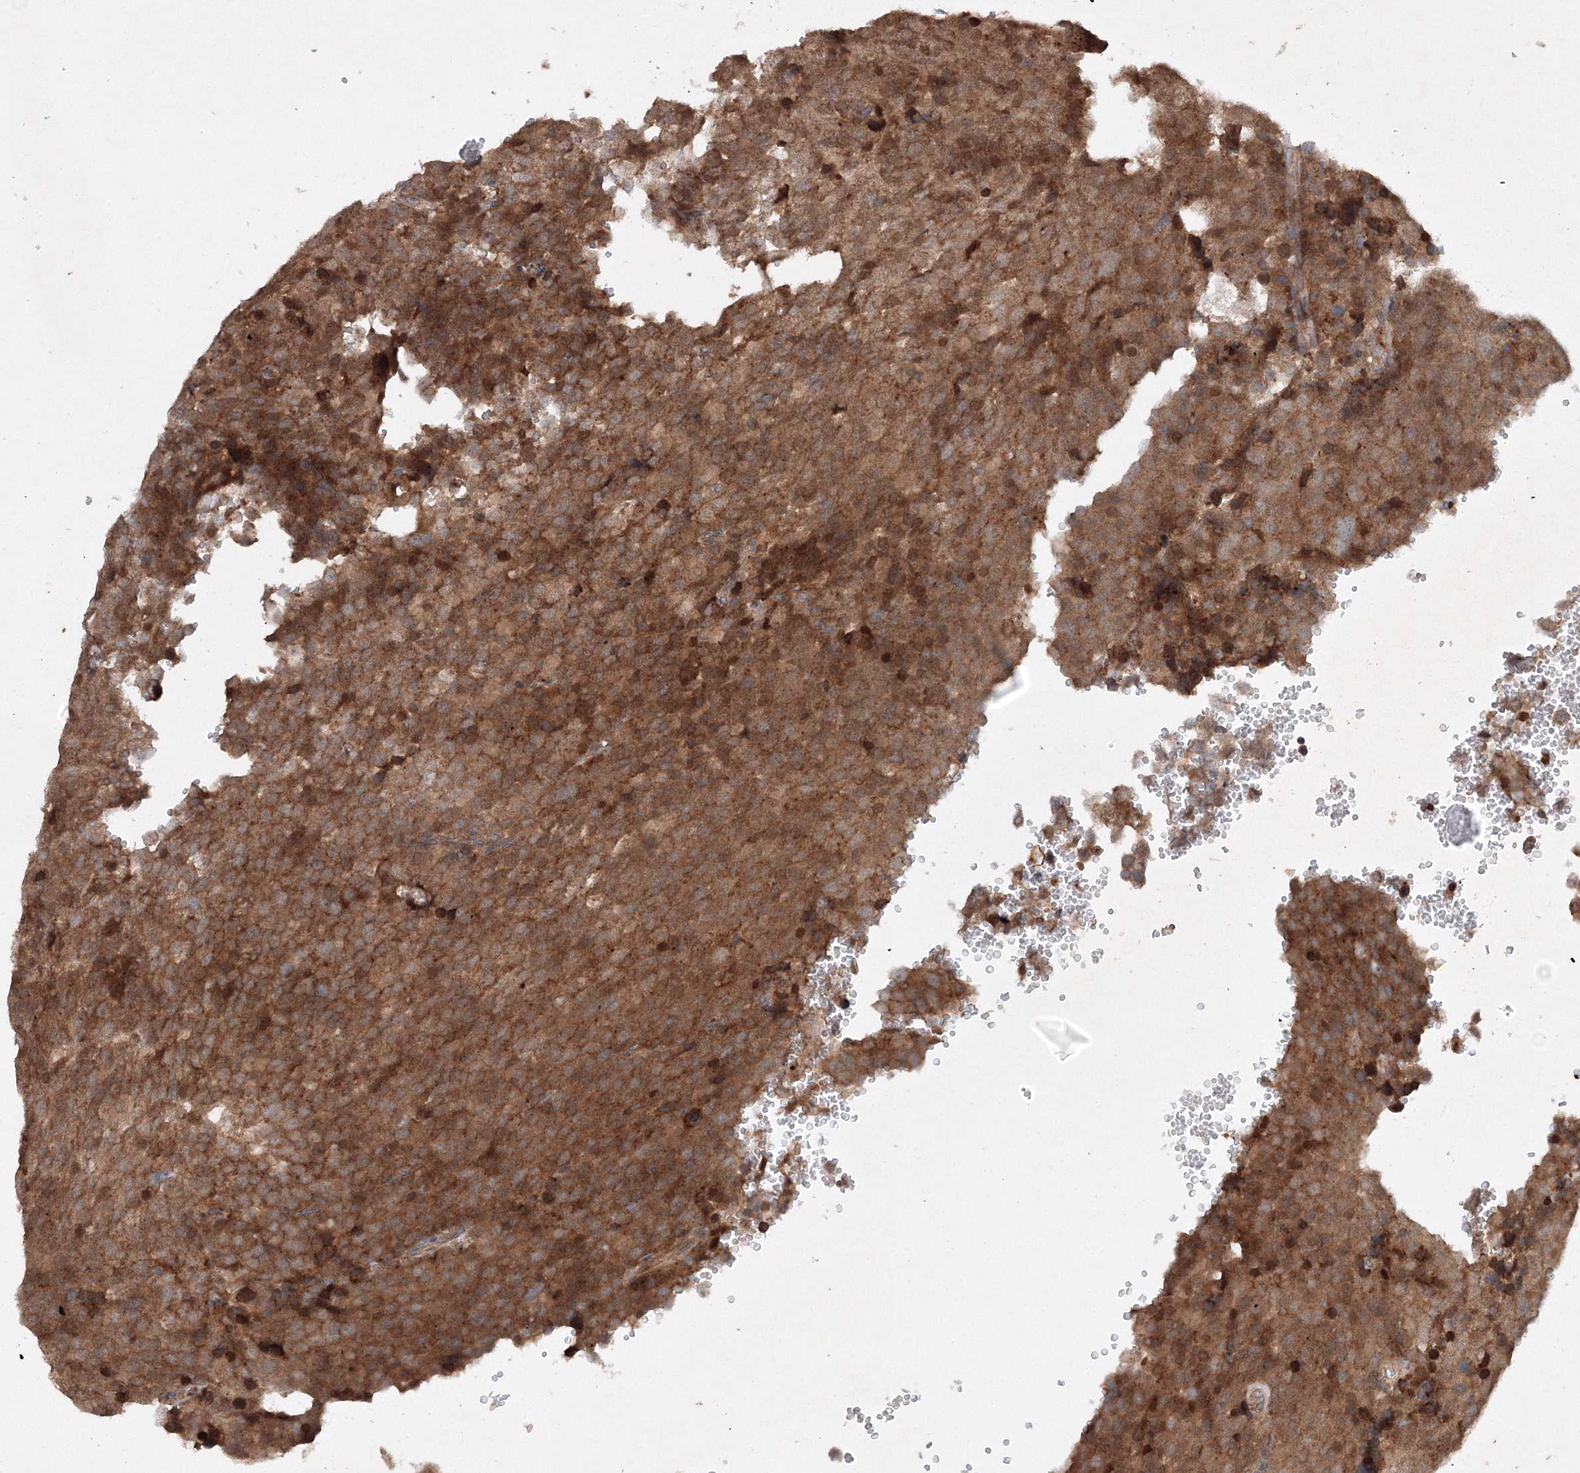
{"staining": {"intensity": "moderate", "quantity": ">75%", "location": "cytoplasmic/membranous,nuclear"}, "tissue": "testis cancer", "cell_type": "Tumor cells", "image_type": "cancer", "snomed": [{"axis": "morphology", "description": "Seminoma, NOS"}, {"axis": "topography", "description": "Testis"}], "caption": "DAB immunohistochemical staining of testis cancer shows moderate cytoplasmic/membranous and nuclear protein staining in approximately >75% of tumor cells.", "gene": "SLC36A1", "patient": {"sex": "male", "age": 71}}